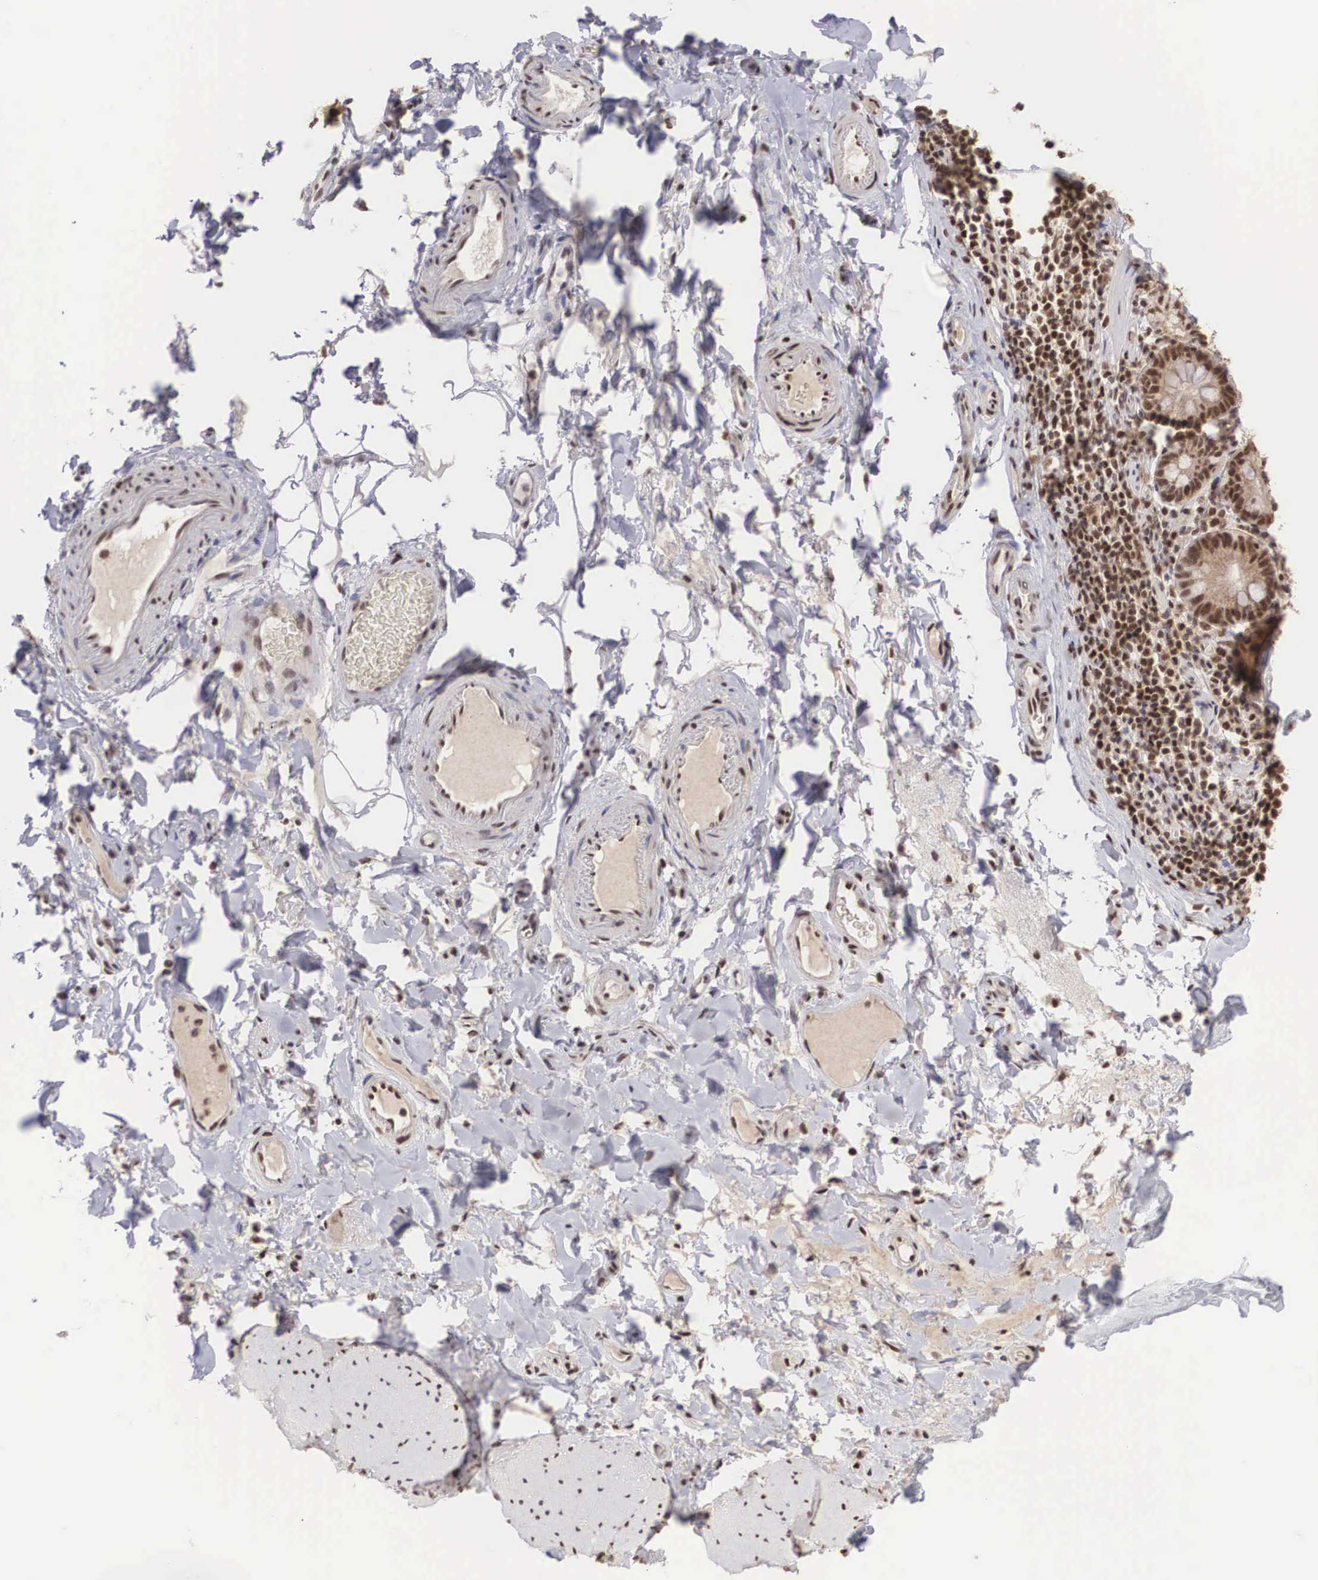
{"staining": {"intensity": "strong", "quantity": ">75%", "location": "nuclear"}, "tissue": "adipose tissue", "cell_type": "Adipocytes", "image_type": "normal", "snomed": [{"axis": "morphology", "description": "Normal tissue, NOS"}, {"axis": "topography", "description": "Duodenum"}], "caption": "Approximately >75% of adipocytes in benign human adipose tissue show strong nuclear protein expression as visualized by brown immunohistochemical staining.", "gene": "HTATSF1", "patient": {"sex": "male", "age": 63}}